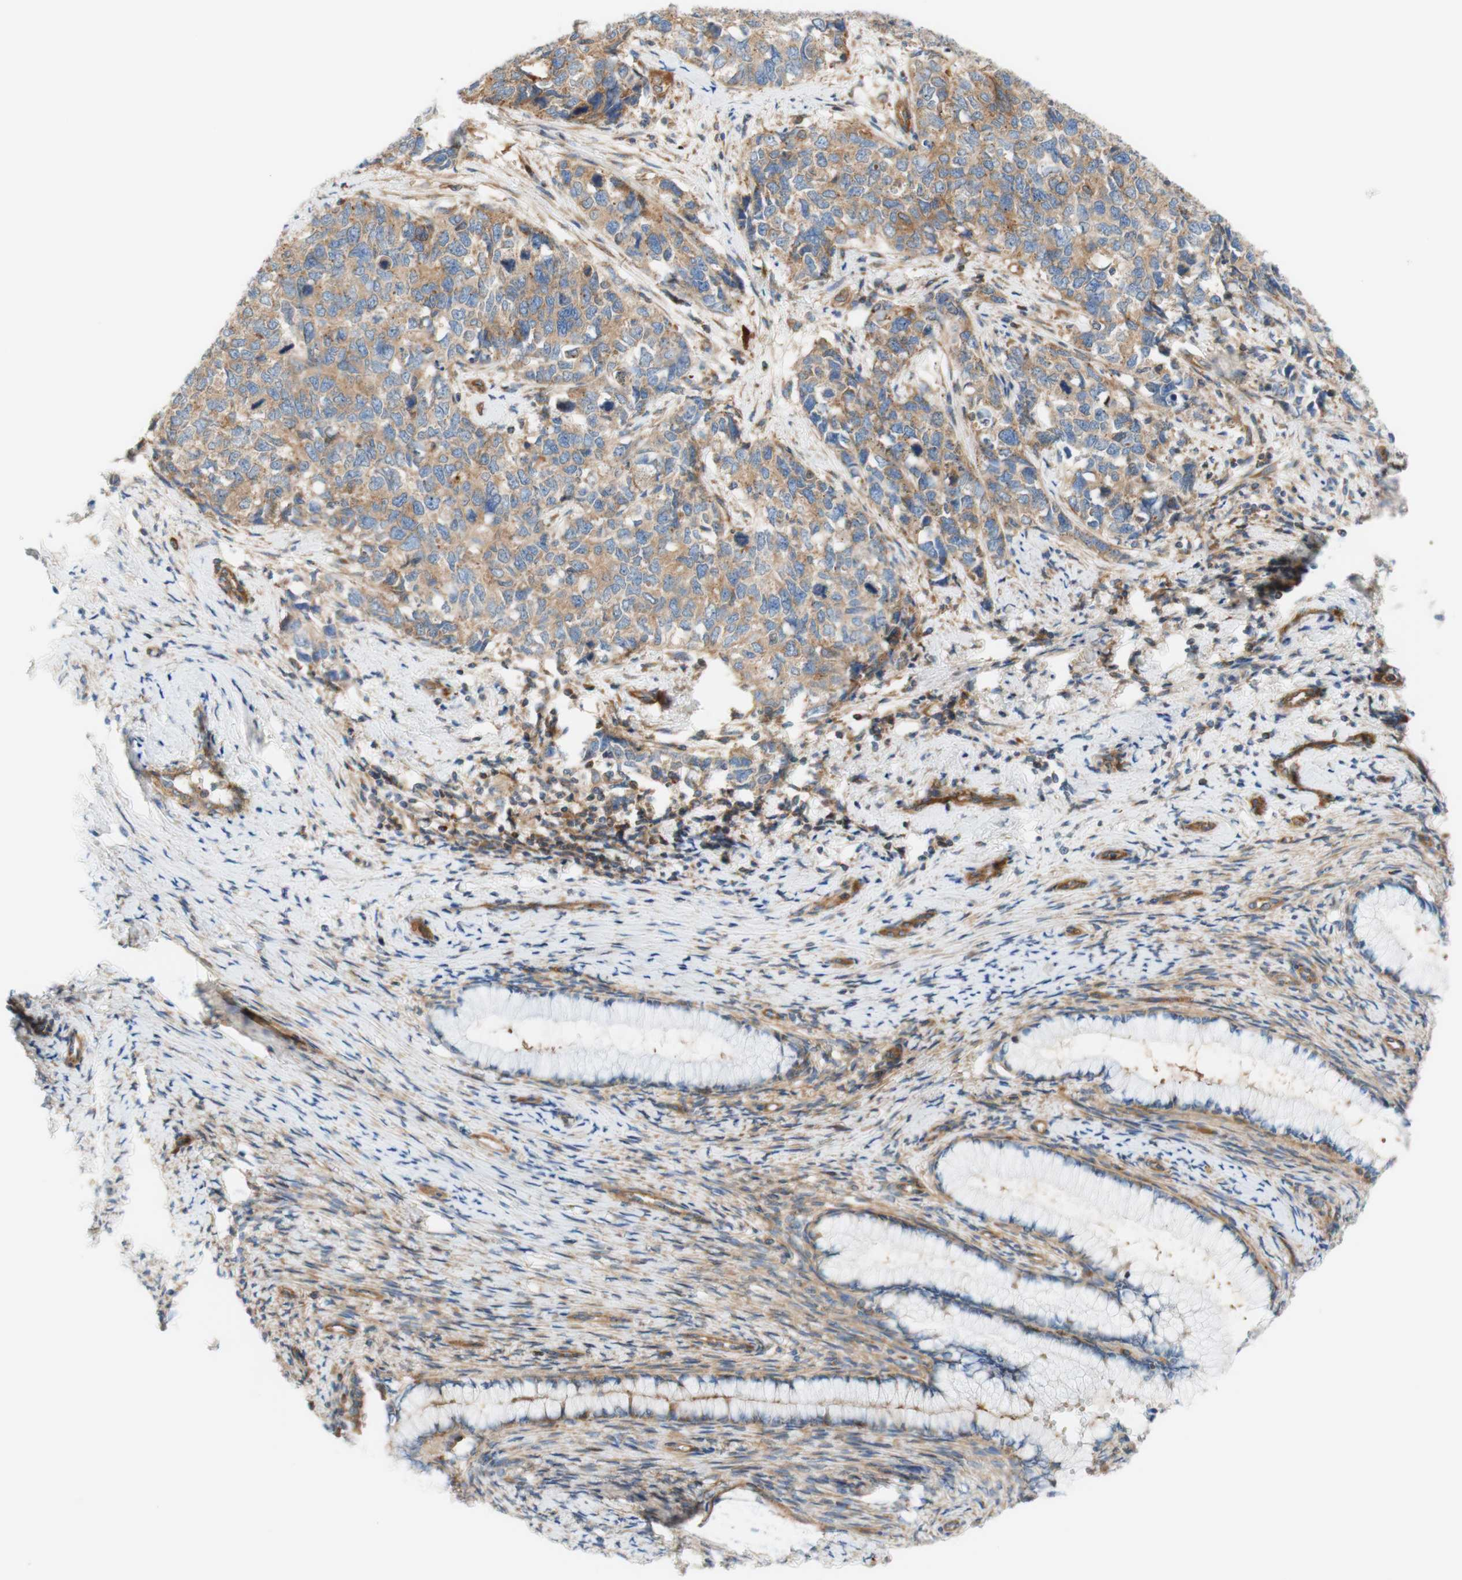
{"staining": {"intensity": "weak", "quantity": "25%-75%", "location": "cytoplasmic/membranous"}, "tissue": "cervical cancer", "cell_type": "Tumor cells", "image_type": "cancer", "snomed": [{"axis": "morphology", "description": "Squamous cell carcinoma, NOS"}, {"axis": "topography", "description": "Cervix"}], "caption": "IHC (DAB (3,3'-diaminobenzidine)) staining of cervical squamous cell carcinoma demonstrates weak cytoplasmic/membranous protein staining in approximately 25%-75% of tumor cells.", "gene": "STOM", "patient": {"sex": "female", "age": 63}}